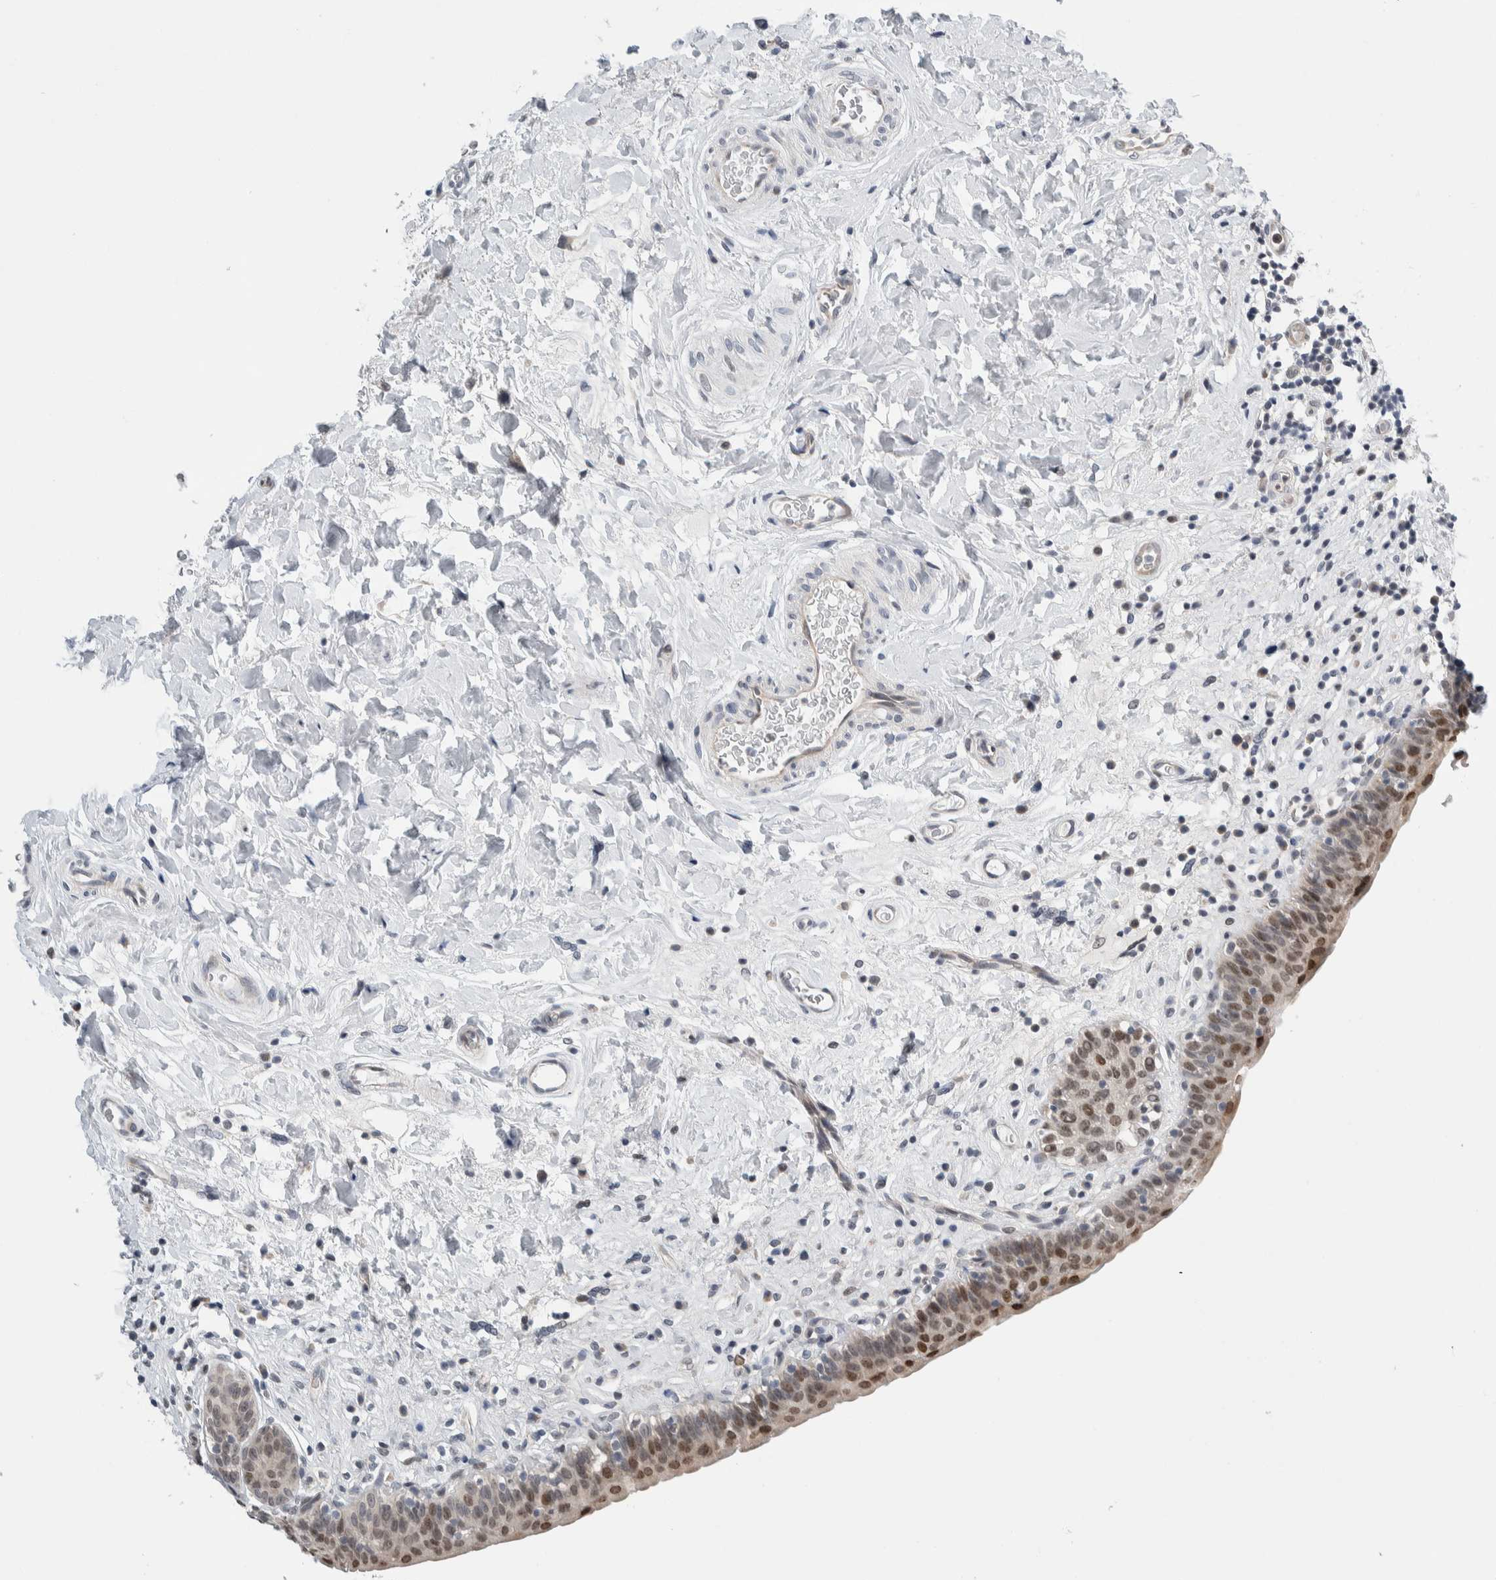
{"staining": {"intensity": "moderate", "quantity": "25%-75%", "location": "cytoplasmic/membranous,nuclear"}, "tissue": "urinary bladder", "cell_type": "Urothelial cells", "image_type": "normal", "snomed": [{"axis": "morphology", "description": "Normal tissue, NOS"}, {"axis": "topography", "description": "Urinary bladder"}], "caption": "Urinary bladder stained with immunohistochemistry reveals moderate cytoplasmic/membranous,nuclear expression in about 25%-75% of urothelial cells. The protein of interest is stained brown, and the nuclei are stained in blue (DAB (3,3'-diaminobenzidine) IHC with brightfield microscopy, high magnification).", "gene": "NEUROD1", "patient": {"sex": "male", "age": 83}}